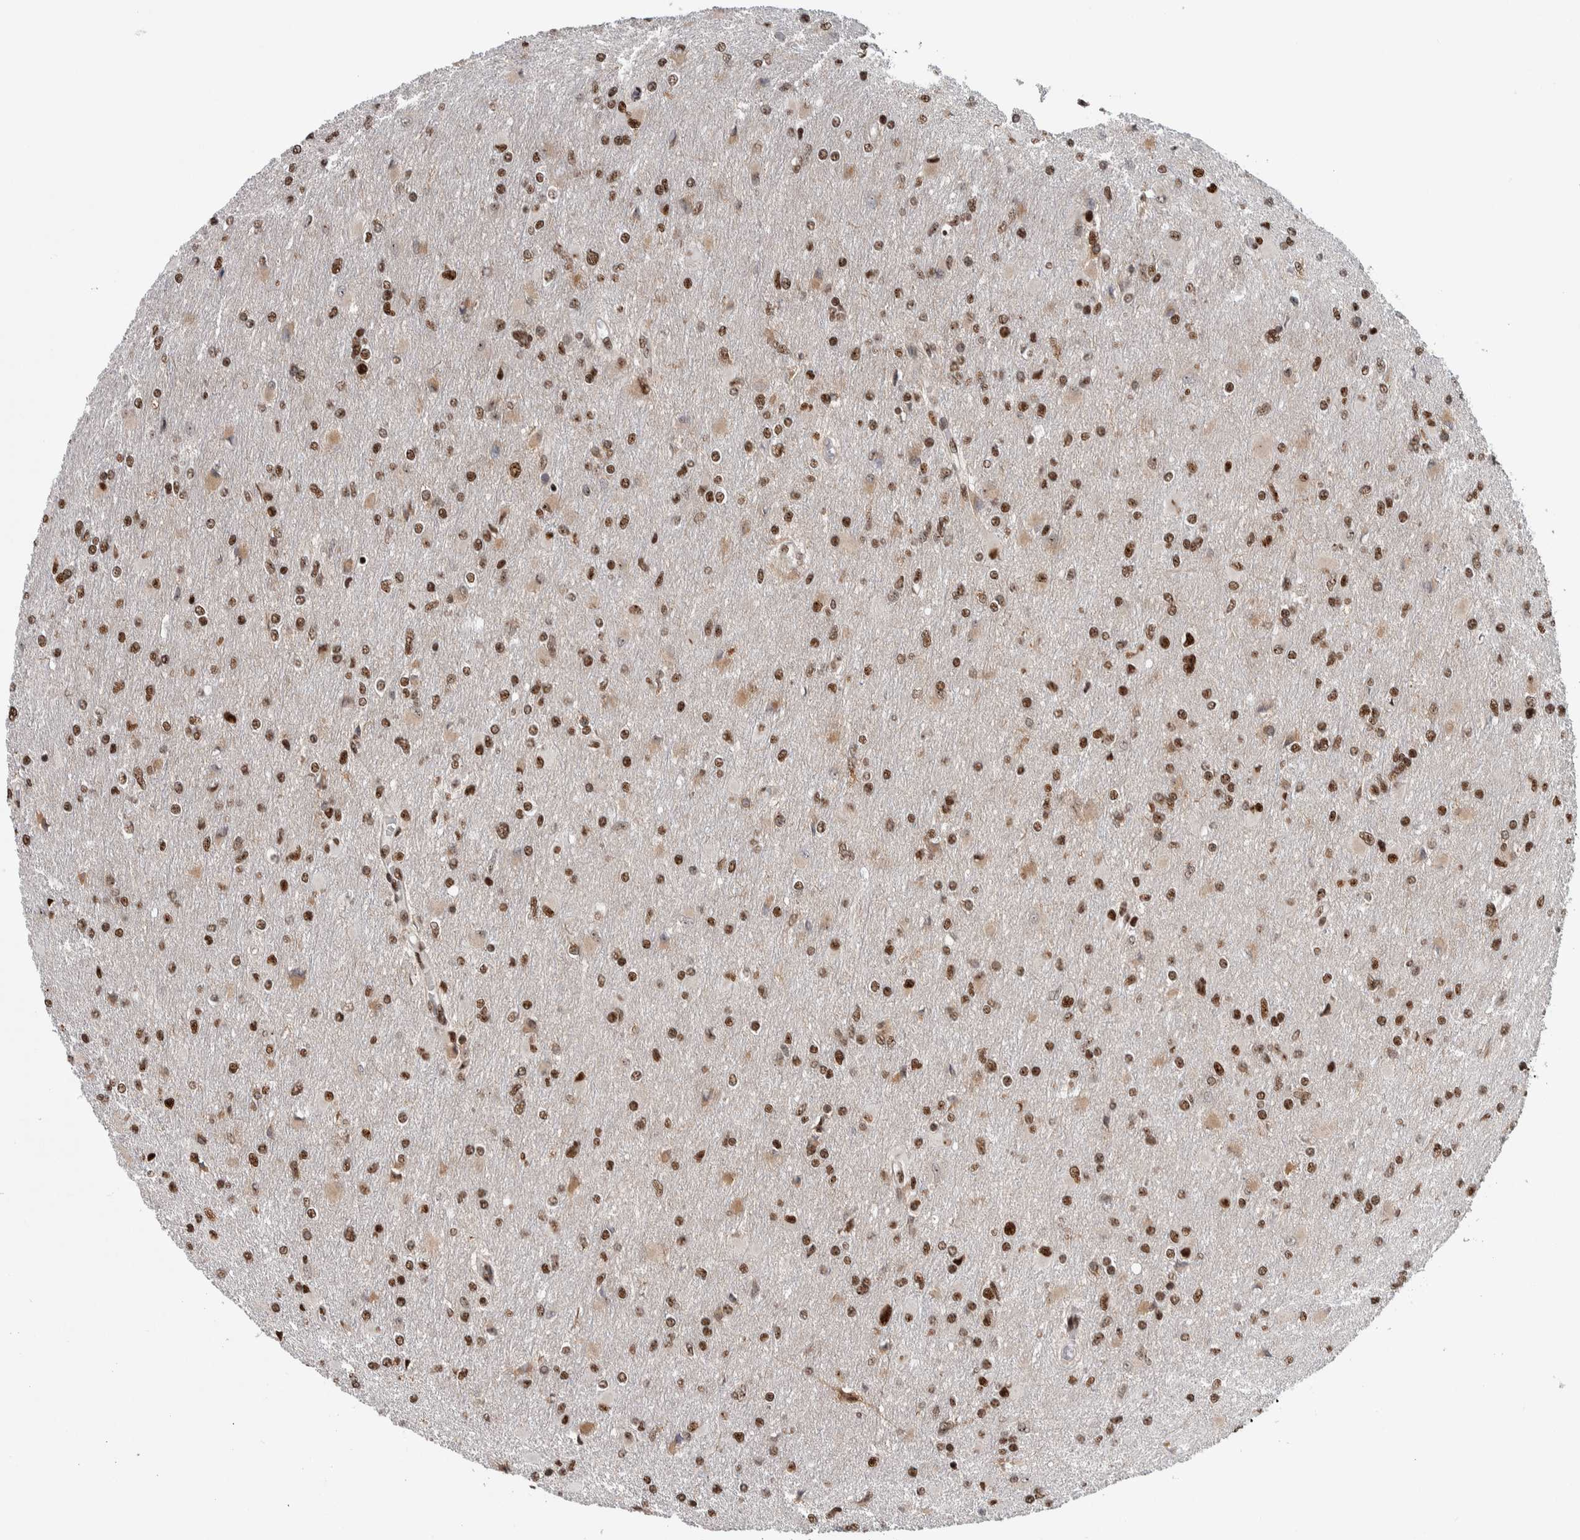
{"staining": {"intensity": "strong", "quantity": ">75%", "location": "nuclear"}, "tissue": "glioma", "cell_type": "Tumor cells", "image_type": "cancer", "snomed": [{"axis": "morphology", "description": "Glioma, malignant, High grade"}, {"axis": "topography", "description": "Cerebral cortex"}], "caption": "Malignant glioma (high-grade) stained with immunohistochemistry demonstrates strong nuclear expression in approximately >75% of tumor cells.", "gene": "NCL", "patient": {"sex": "female", "age": 36}}